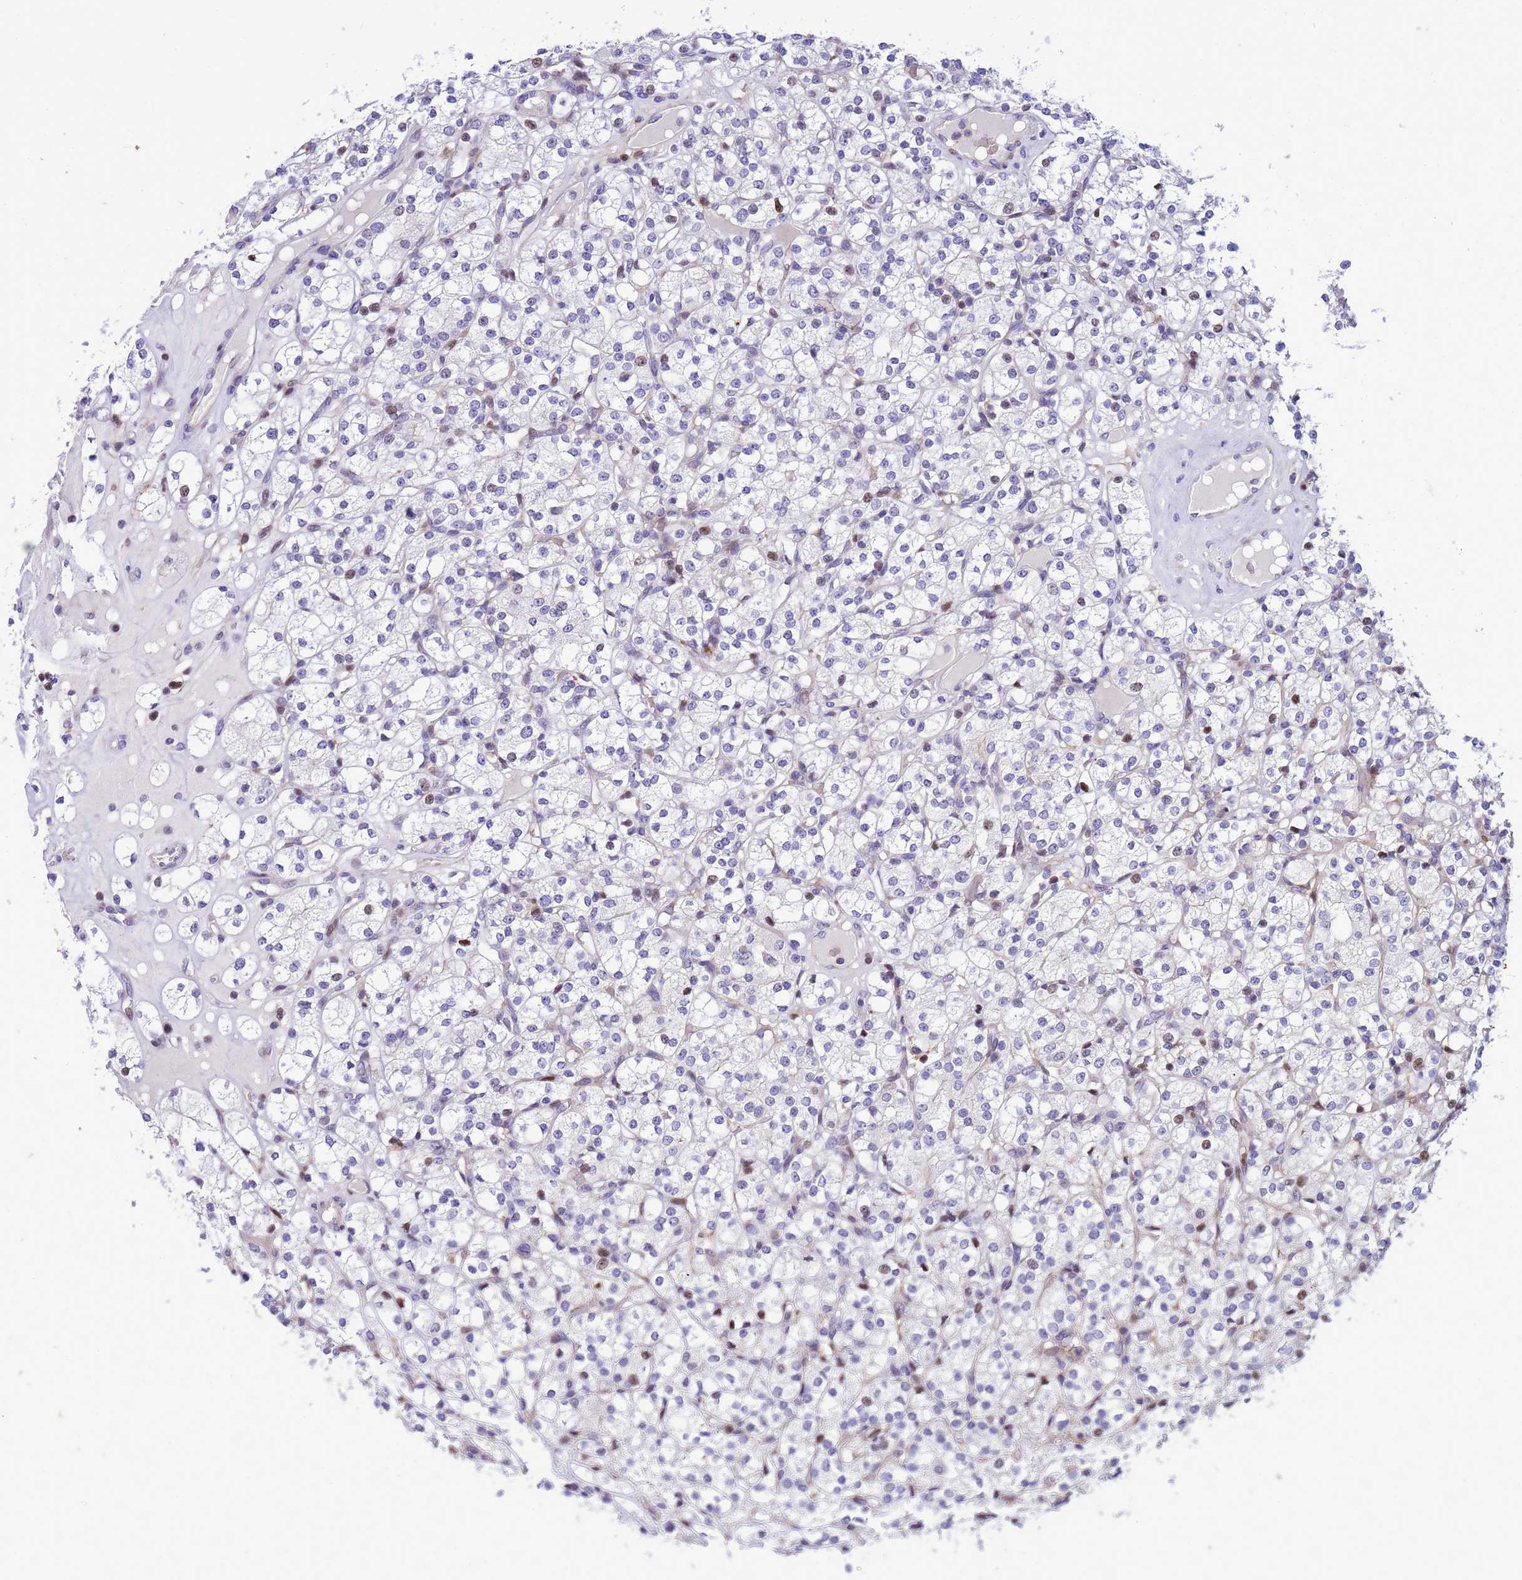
{"staining": {"intensity": "negative", "quantity": "none", "location": "none"}, "tissue": "renal cancer", "cell_type": "Tumor cells", "image_type": "cancer", "snomed": [{"axis": "morphology", "description": "Adenocarcinoma, NOS"}, {"axis": "topography", "description": "Kidney"}], "caption": "This histopathology image is of renal cancer stained with immunohistochemistry to label a protein in brown with the nuclei are counter-stained blue. There is no expression in tumor cells. (Brightfield microscopy of DAB (3,3'-diaminobenzidine) IHC at high magnification).", "gene": "ADAMTS7", "patient": {"sex": "male", "age": 77}}